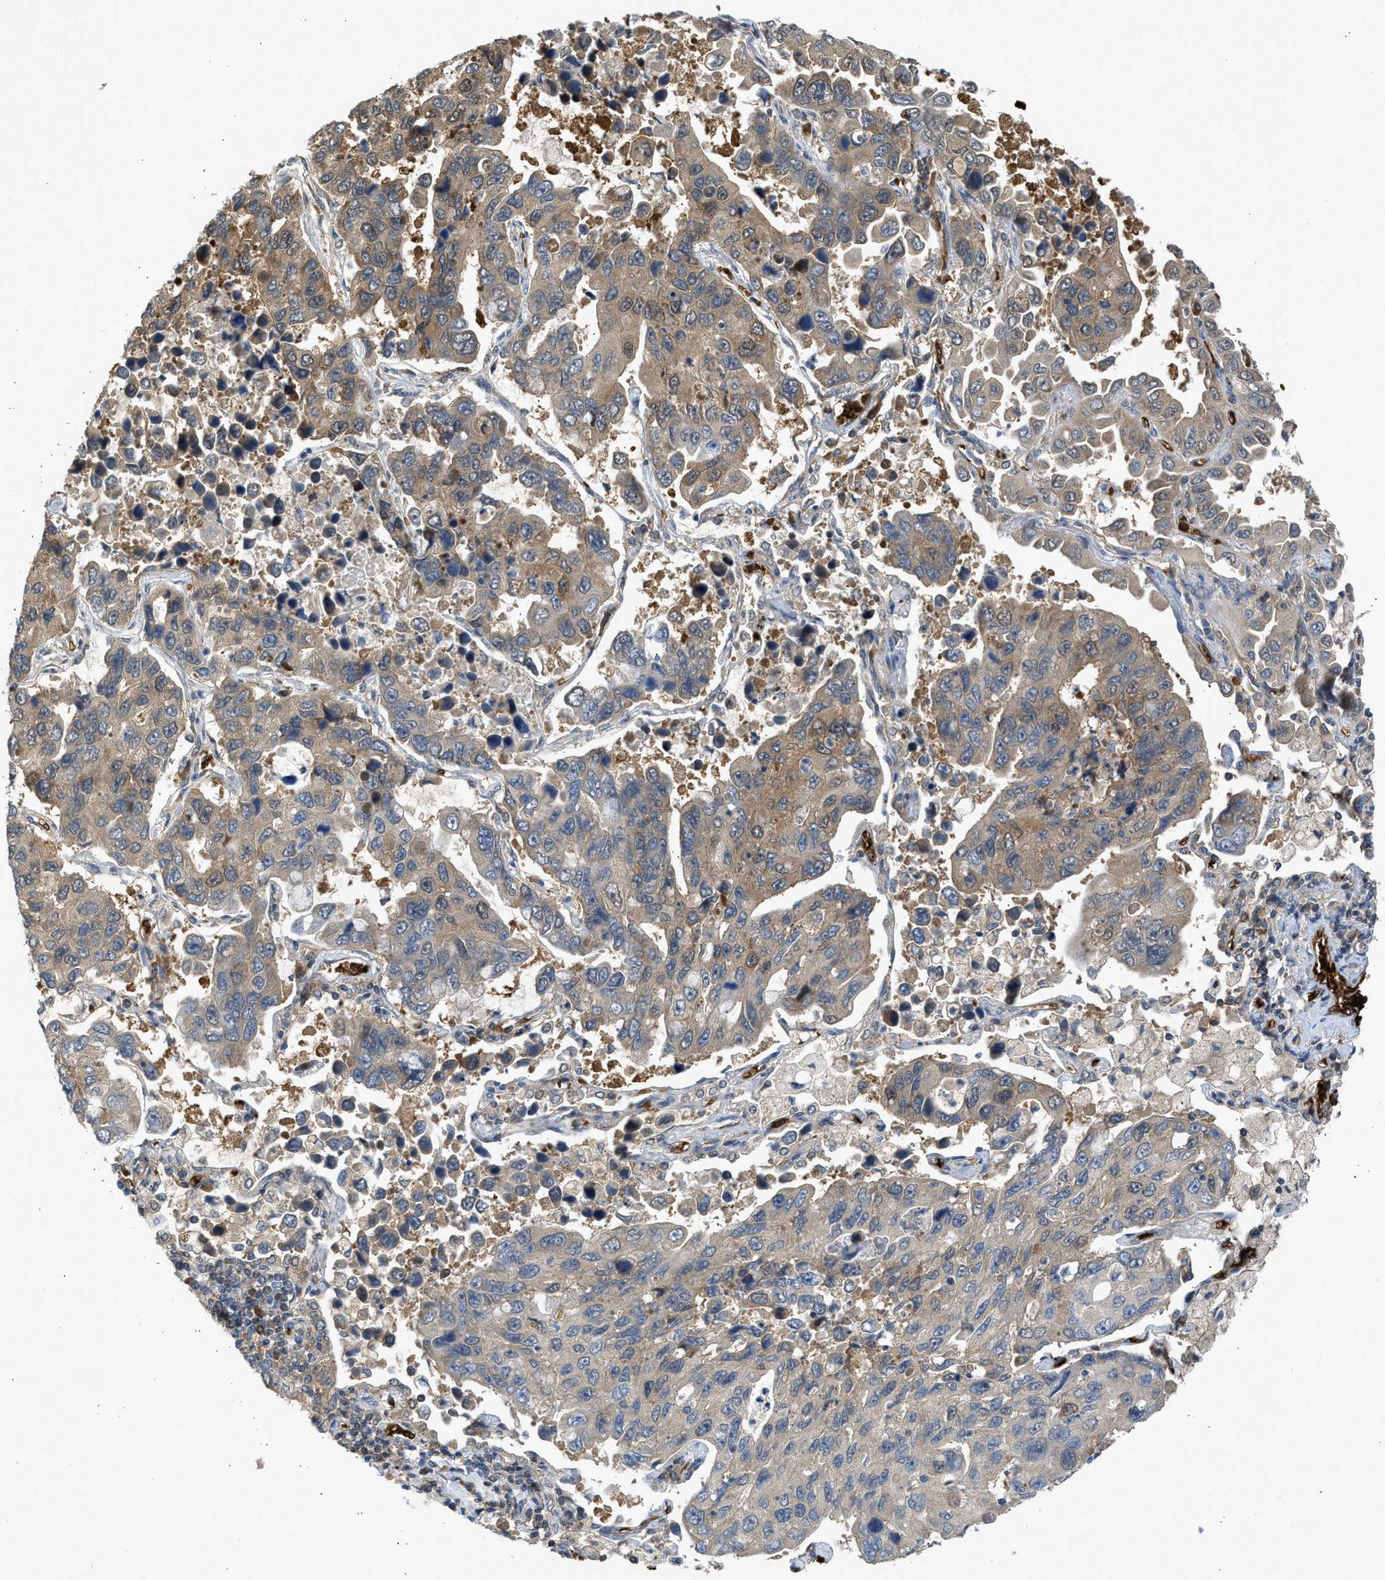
{"staining": {"intensity": "moderate", "quantity": "25%-75%", "location": "cytoplasmic/membranous"}, "tissue": "lung cancer", "cell_type": "Tumor cells", "image_type": "cancer", "snomed": [{"axis": "morphology", "description": "Adenocarcinoma, NOS"}, {"axis": "topography", "description": "Lung"}], "caption": "Human lung adenocarcinoma stained for a protein (brown) demonstrates moderate cytoplasmic/membranous positive staining in approximately 25%-75% of tumor cells.", "gene": "MAPK7", "patient": {"sex": "male", "age": 64}}